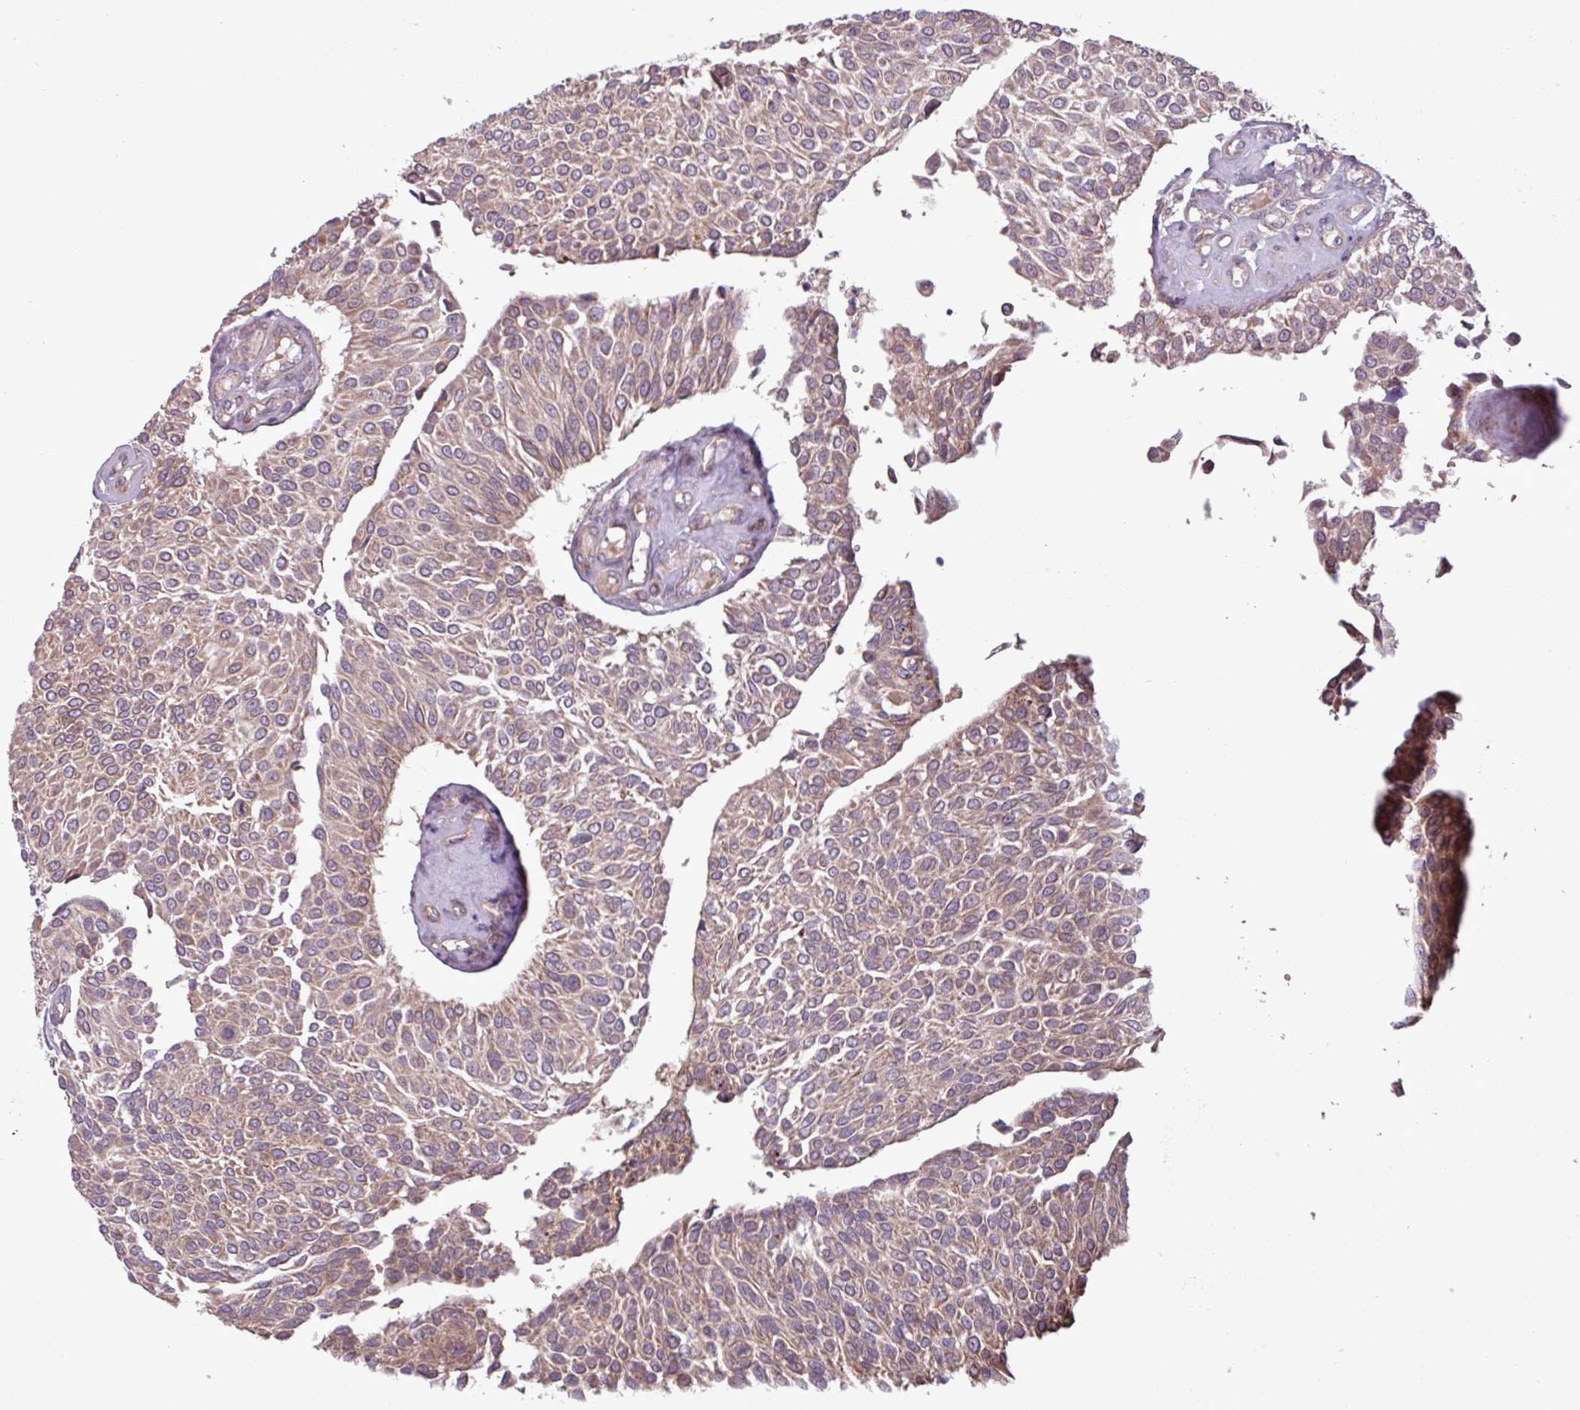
{"staining": {"intensity": "weak", "quantity": ">75%", "location": "cytoplasmic/membranous"}, "tissue": "urothelial cancer", "cell_type": "Tumor cells", "image_type": "cancer", "snomed": [{"axis": "morphology", "description": "Urothelial carcinoma, NOS"}, {"axis": "topography", "description": "Urinary bladder"}], "caption": "A brown stain highlights weak cytoplasmic/membranous staining of a protein in urothelial cancer tumor cells.", "gene": "PDPR", "patient": {"sex": "male", "age": 55}}